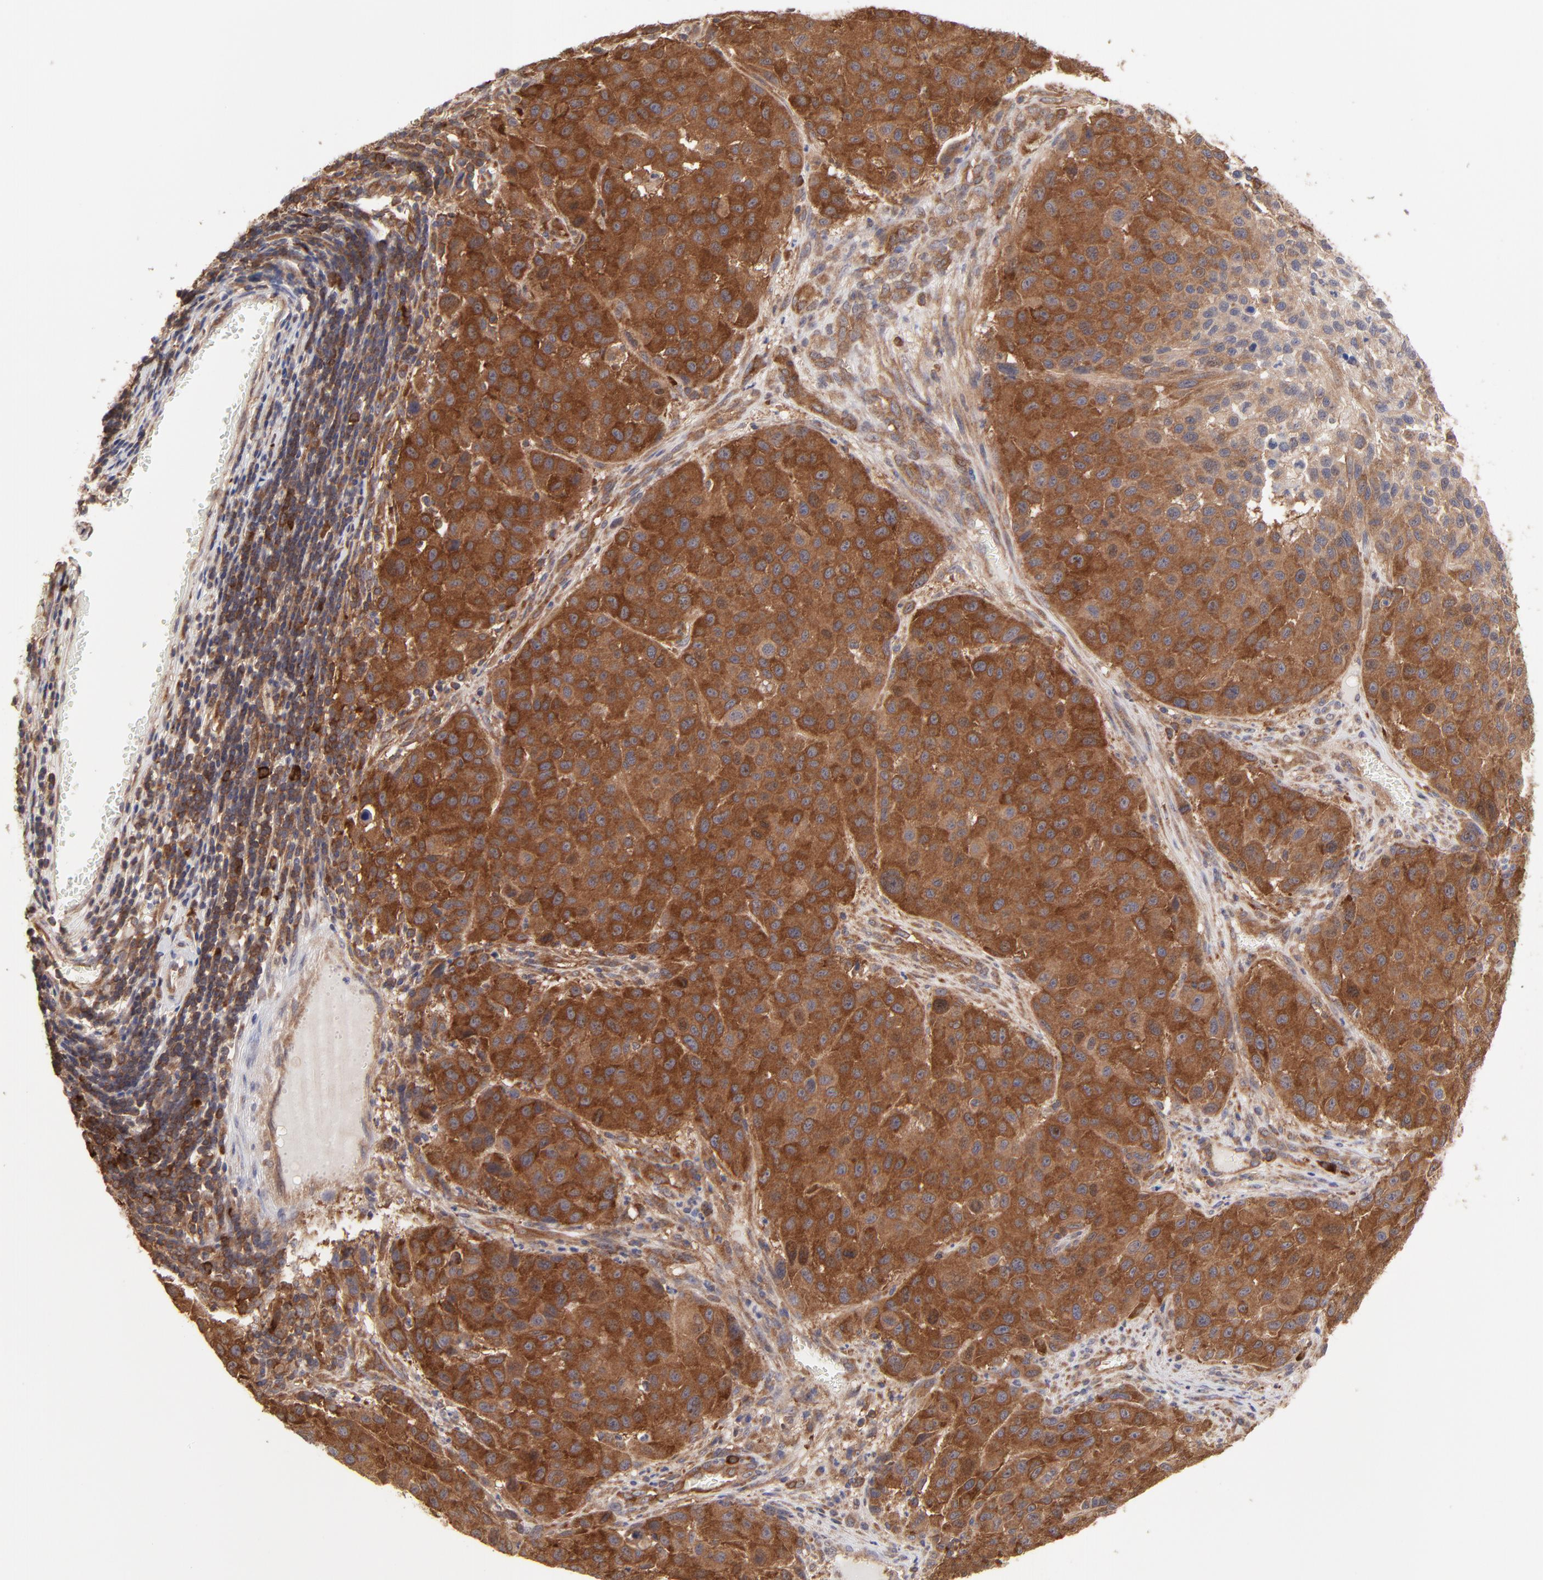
{"staining": {"intensity": "strong", "quantity": ">75%", "location": "cytoplasmic/membranous"}, "tissue": "melanoma", "cell_type": "Tumor cells", "image_type": "cancer", "snomed": [{"axis": "morphology", "description": "Malignant melanoma, Metastatic site"}, {"axis": "topography", "description": "Lymph node"}], "caption": "Protein staining by immunohistochemistry (IHC) demonstrates strong cytoplasmic/membranous positivity in approximately >75% of tumor cells in malignant melanoma (metastatic site).", "gene": "GART", "patient": {"sex": "male", "age": 61}}